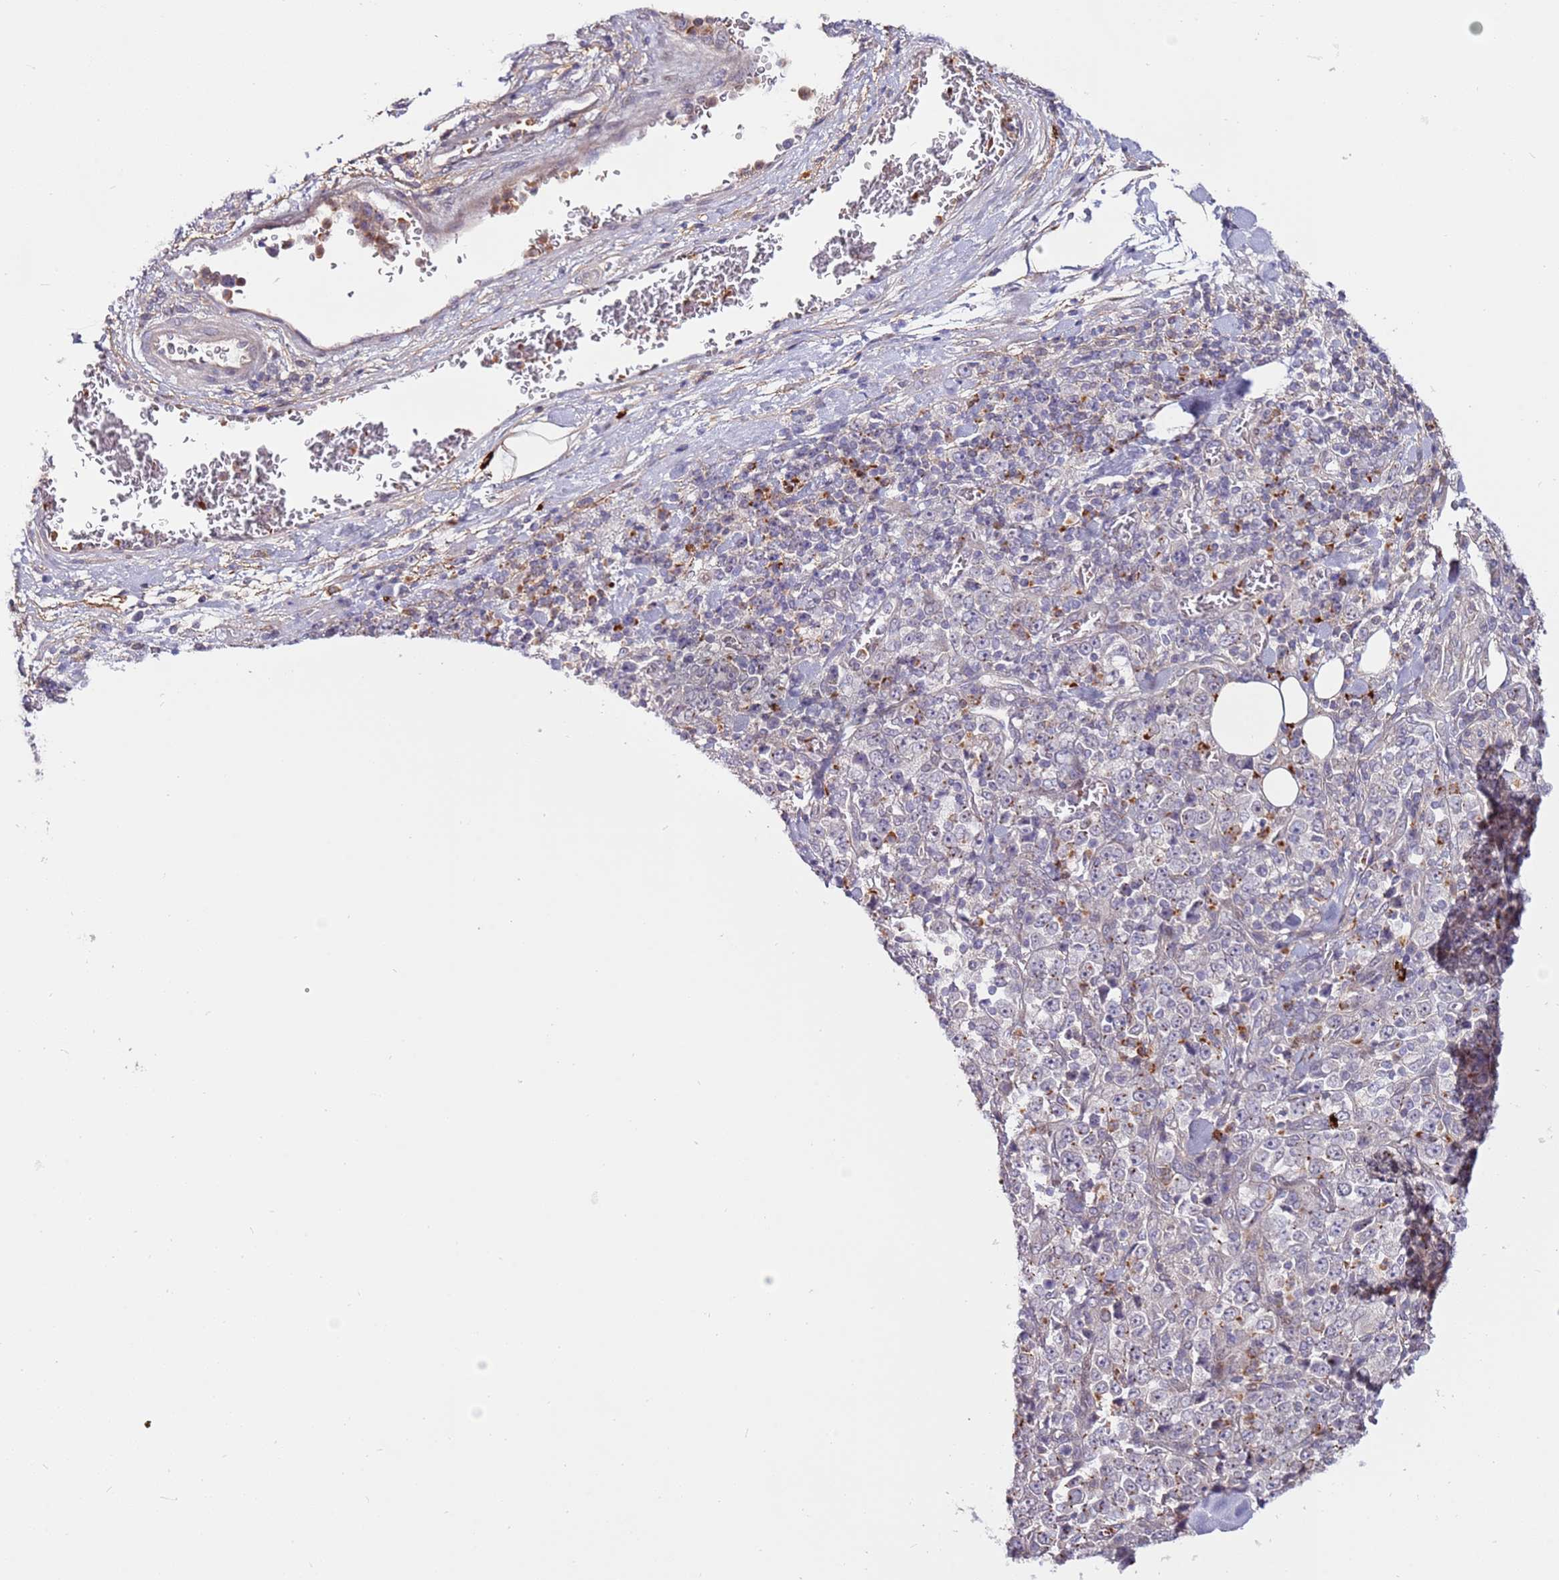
{"staining": {"intensity": "moderate", "quantity": "<25%", "location": "cytoplasmic/membranous"}, "tissue": "stomach cancer", "cell_type": "Tumor cells", "image_type": "cancer", "snomed": [{"axis": "morphology", "description": "Normal tissue, NOS"}, {"axis": "morphology", "description": "Adenocarcinoma, NOS"}, {"axis": "topography", "description": "Stomach, upper"}, {"axis": "topography", "description": "Stomach"}], "caption": "Adenocarcinoma (stomach) stained for a protein shows moderate cytoplasmic/membranous positivity in tumor cells.", "gene": "MTG2", "patient": {"sex": "male", "age": 59}}